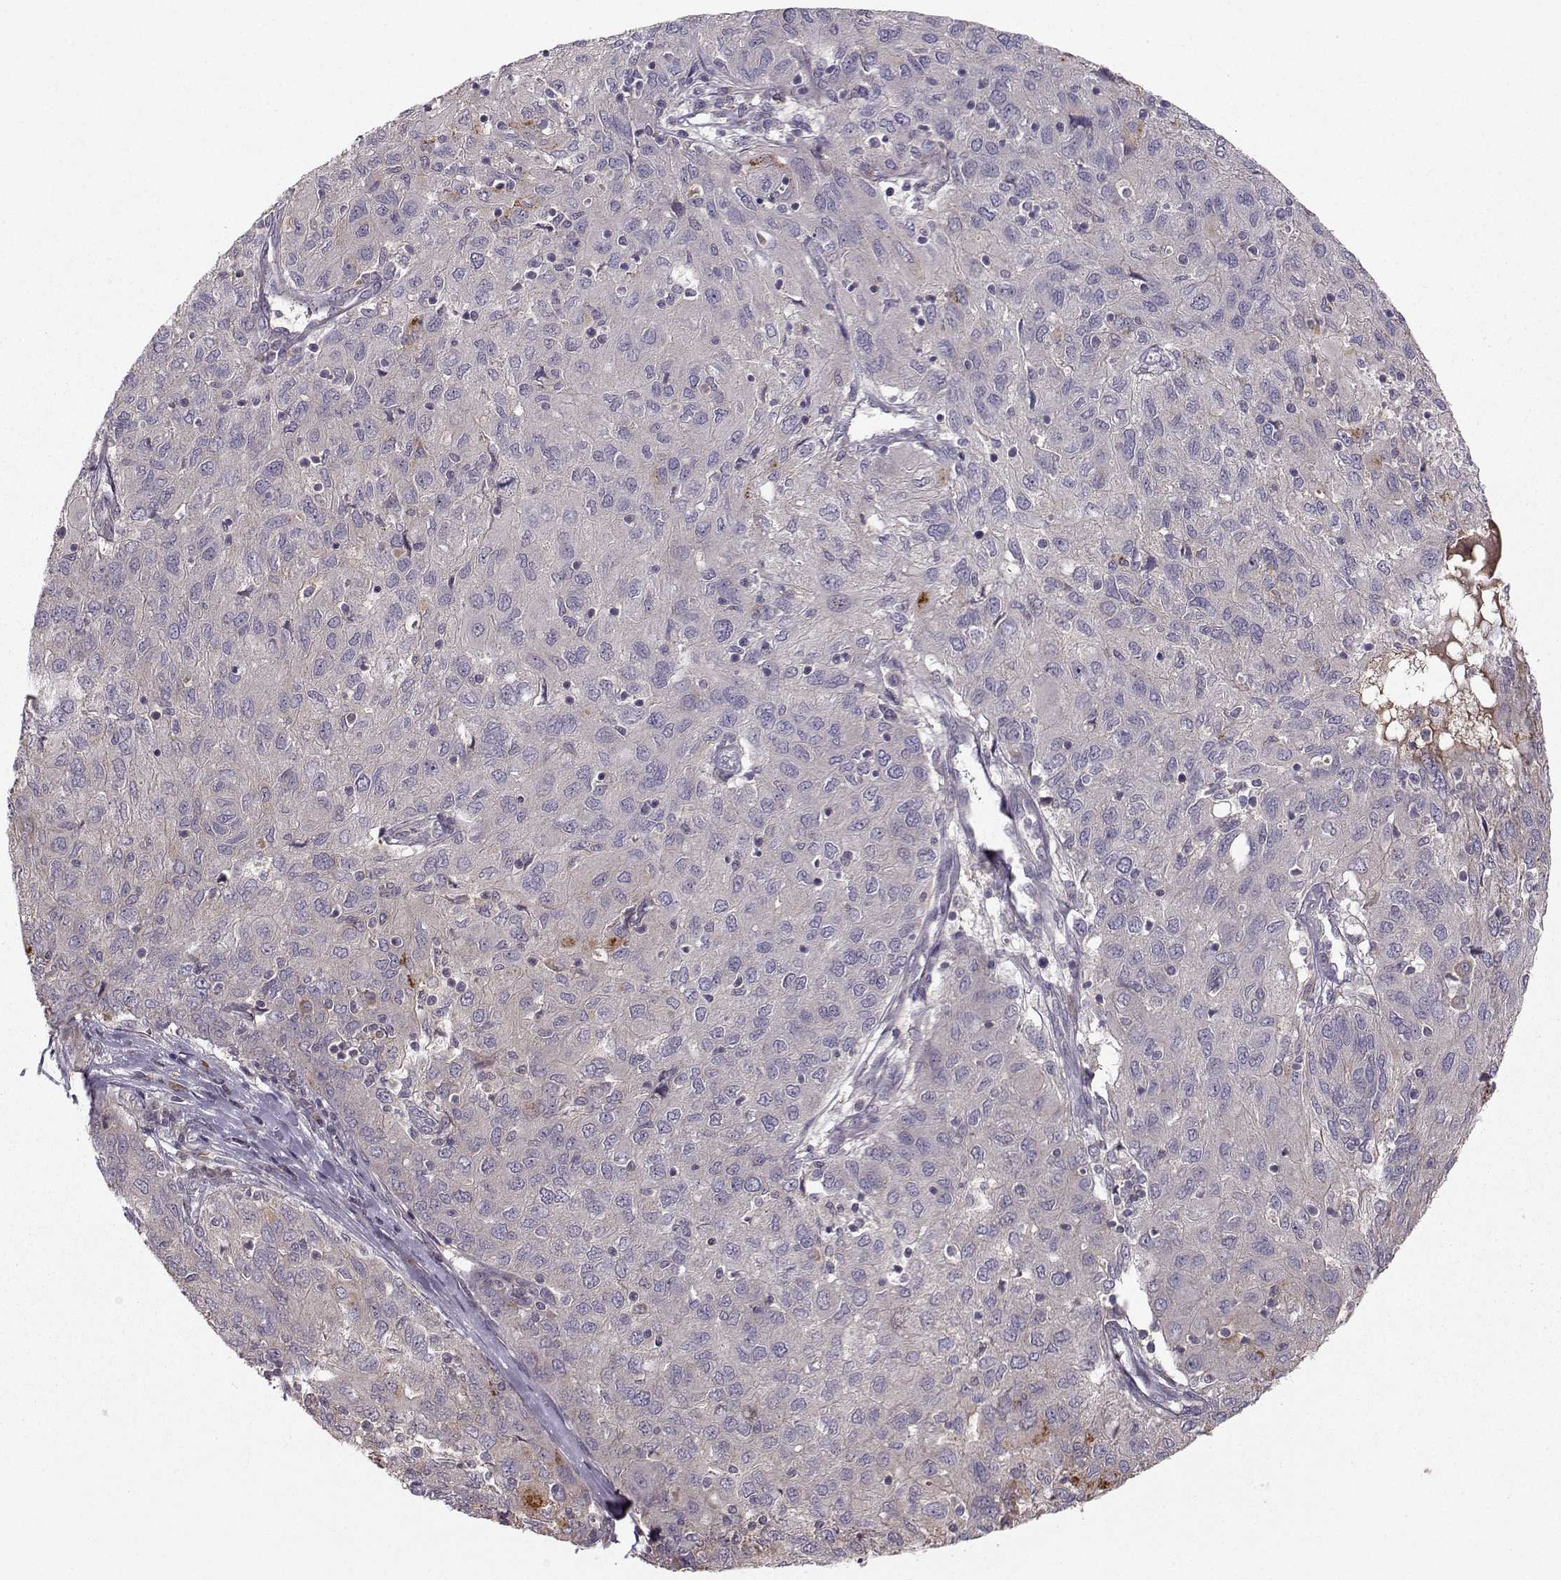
{"staining": {"intensity": "weak", "quantity": "<25%", "location": "cytoplasmic/membranous"}, "tissue": "ovarian cancer", "cell_type": "Tumor cells", "image_type": "cancer", "snomed": [{"axis": "morphology", "description": "Carcinoma, endometroid"}, {"axis": "topography", "description": "Ovary"}], "caption": "Immunohistochemistry (IHC) of human endometroid carcinoma (ovarian) shows no expression in tumor cells. The staining was performed using DAB (3,3'-diaminobenzidine) to visualize the protein expression in brown, while the nuclei were stained in blue with hematoxylin (Magnification: 20x).", "gene": "WNT6", "patient": {"sex": "female", "age": 50}}